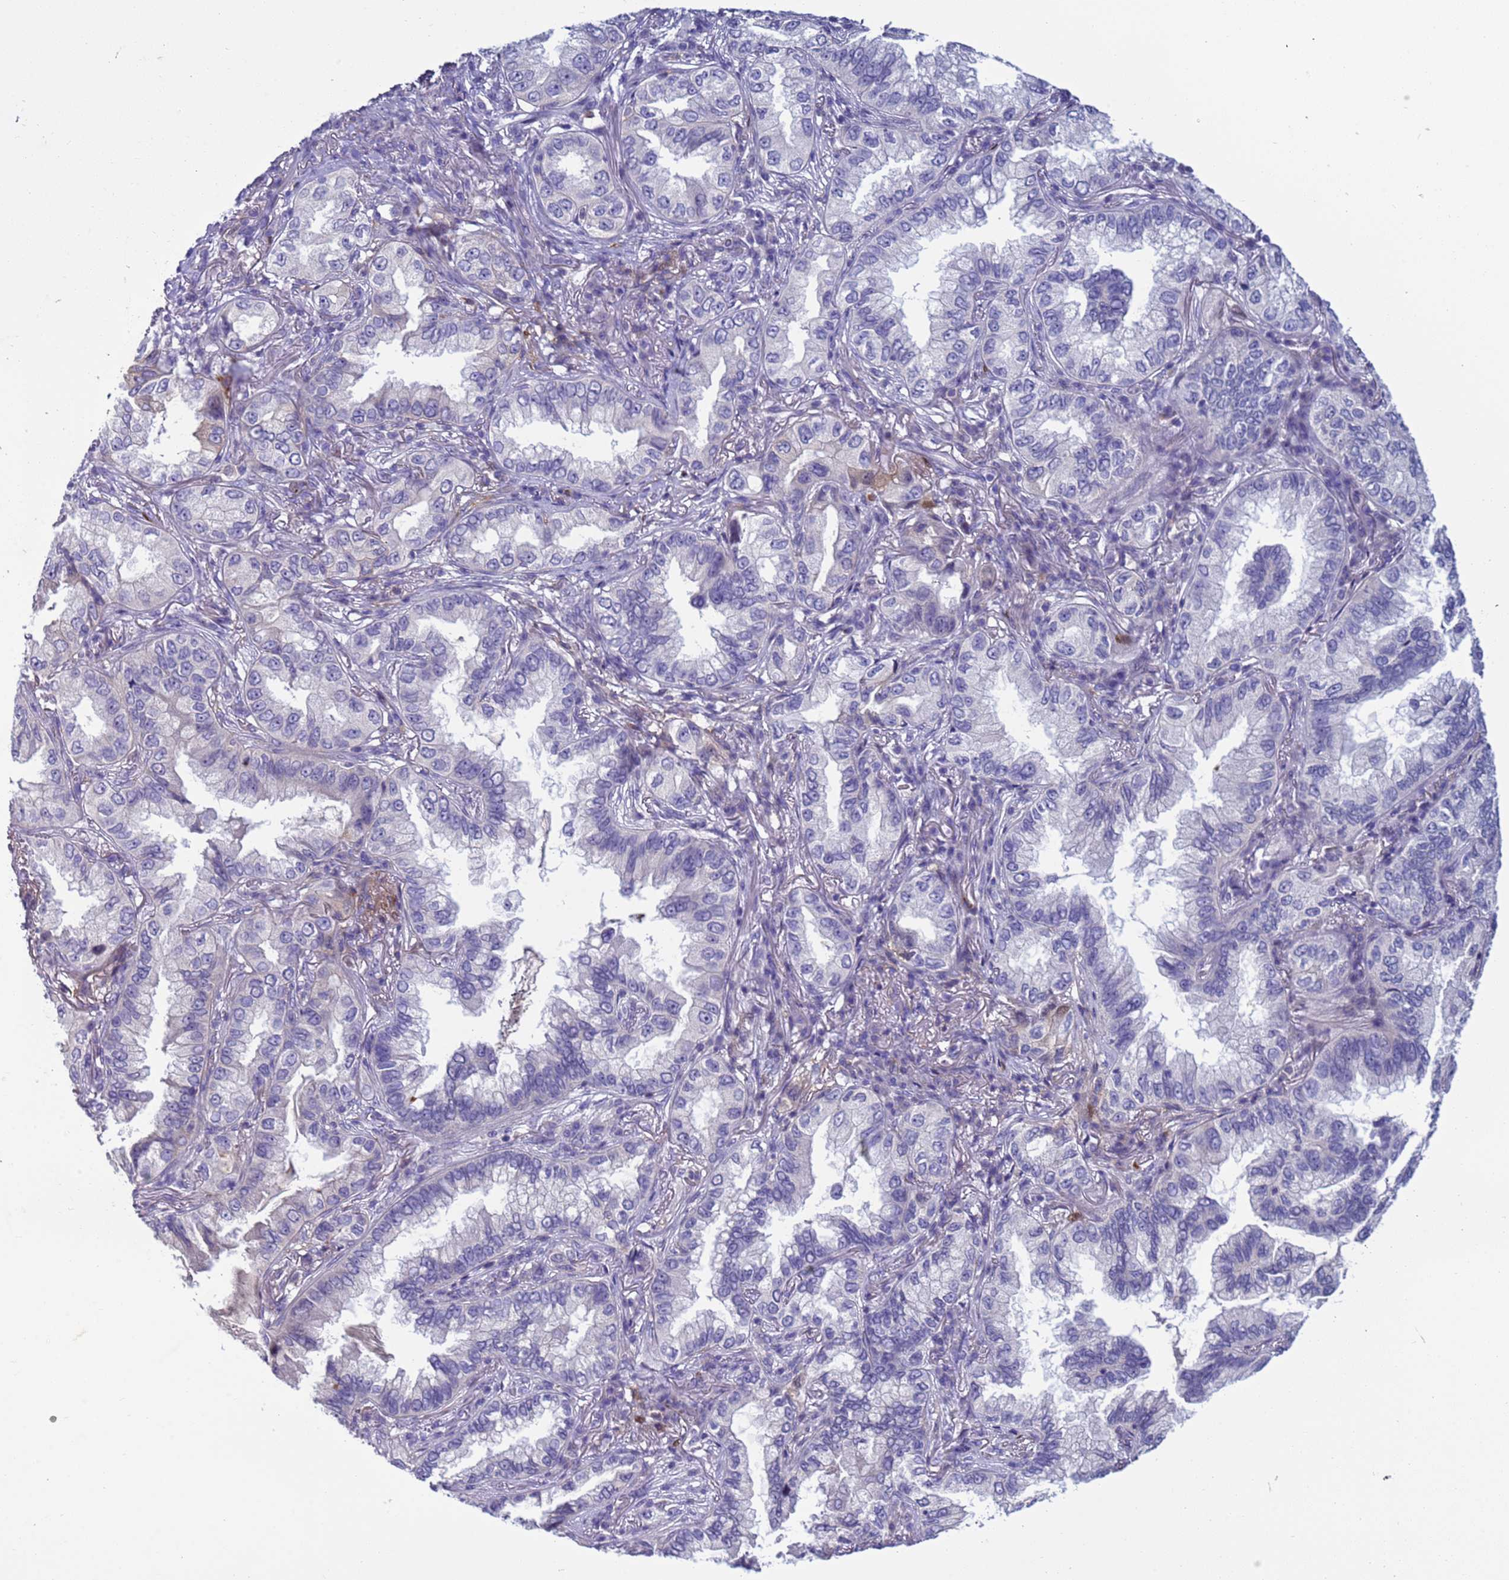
{"staining": {"intensity": "negative", "quantity": "none", "location": "none"}, "tissue": "lung cancer", "cell_type": "Tumor cells", "image_type": "cancer", "snomed": [{"axis": "morphology", "description": "Adenocarcinoma, NOS"}, {"axis": "topography", "description": "Lung"}], "caption": "Tumor cells are negative for protein expression in human lung adenocarcinoma.", "gene": "TRIM51", "patient": {"sex": "female", "age": 69}}